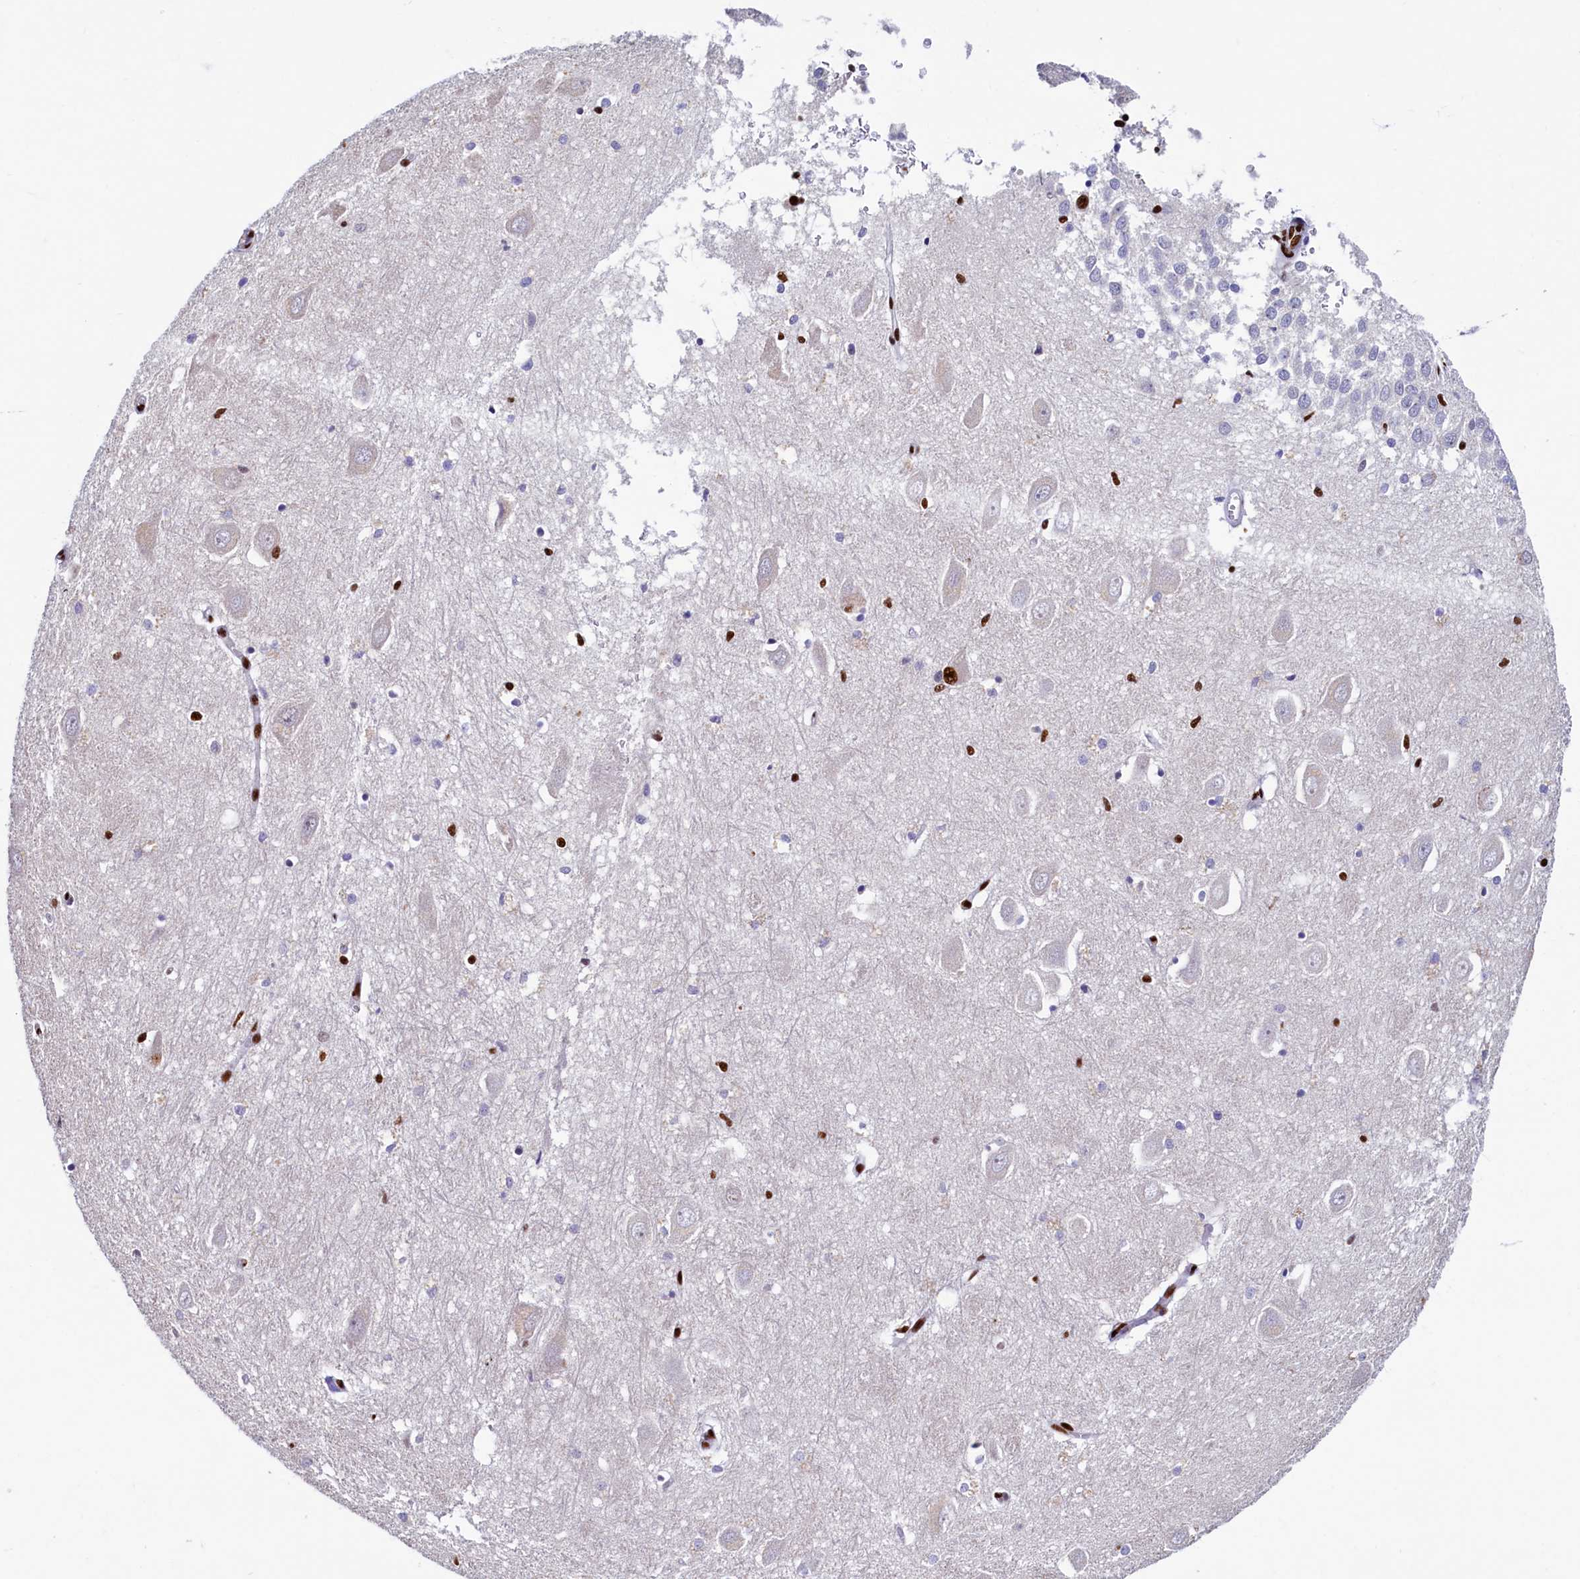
{"staining": {"intensity": "strong", "quantity": "<25%", "location": "nuclear"}, "tissue": "hippocampus", "cell_type": "Glial cells", "image_type": "normal", "snomed": [{"axis": "morphology", "description": "Normal tissue, NOS"}, {"axis": "topography", "description": "Hippocampus"}], "caption": "The histopathology image shows staining of unremarkable hippocampus, revealing strong nuclear protein positivity (brown color) within glial cells.", "gene": "SRRM2", "patient": {"sex": "female", "age": 64}}